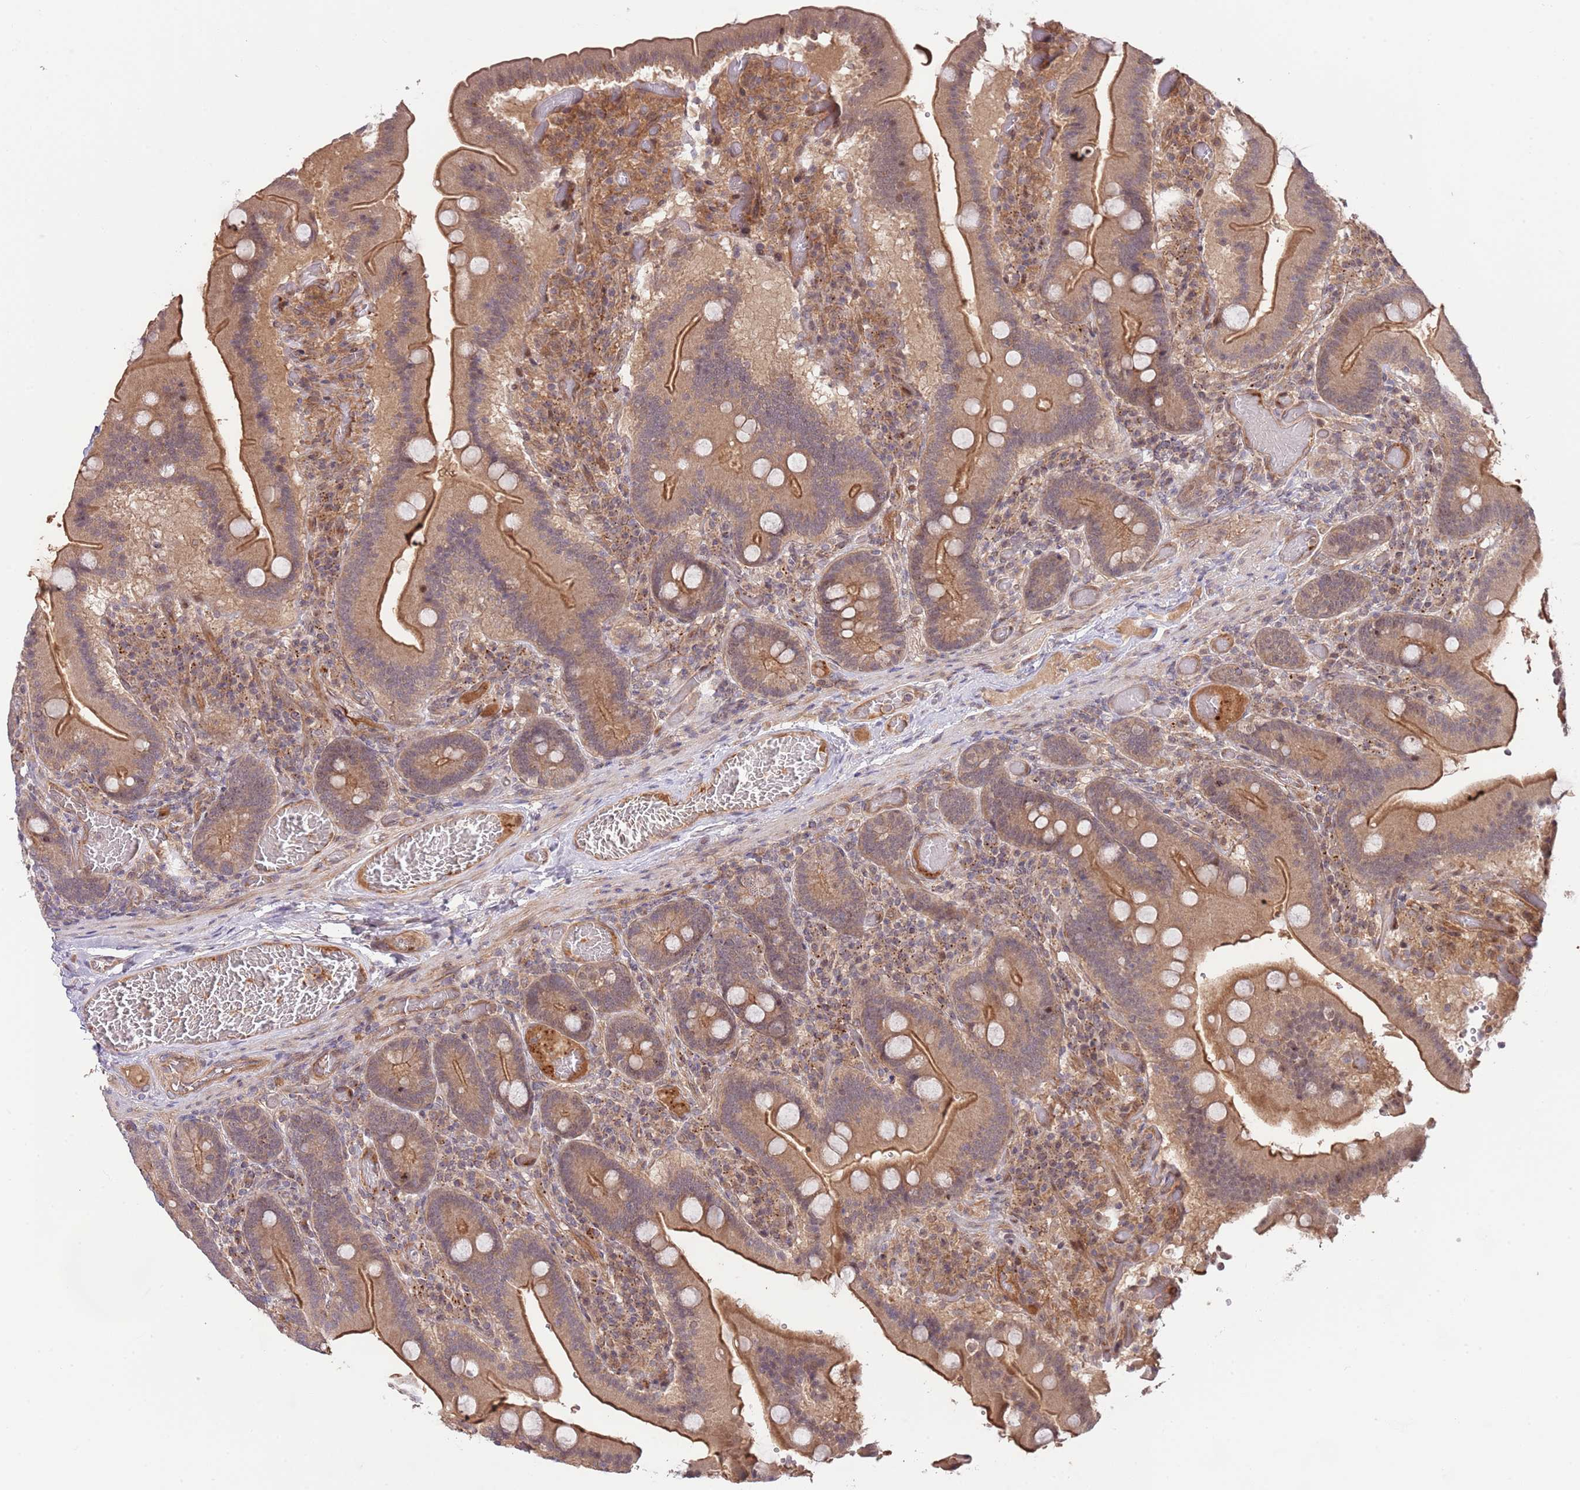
{"staining": {"intensity": "strong", "quantity": ">75%", "location": "cytoplasmic/membranous"}, "tissue": "duodenum", "cell_type": "Glandular cells", "image_type": "normal", "snomed": [{"axis": "morphology", "description": "Normal tissue, NOS"}, {"axis": "topography", "description": "Duodenum"}], "caption": "The image displays a brown stain indicating the presence of a protein in the cytoplasmic/membranous of glandular cells in duodenum. (Brightfield microscopy of DAB IHC at high magnification).", "gene": "PRR16", "patient": {"sex": "female", "age": 62}}